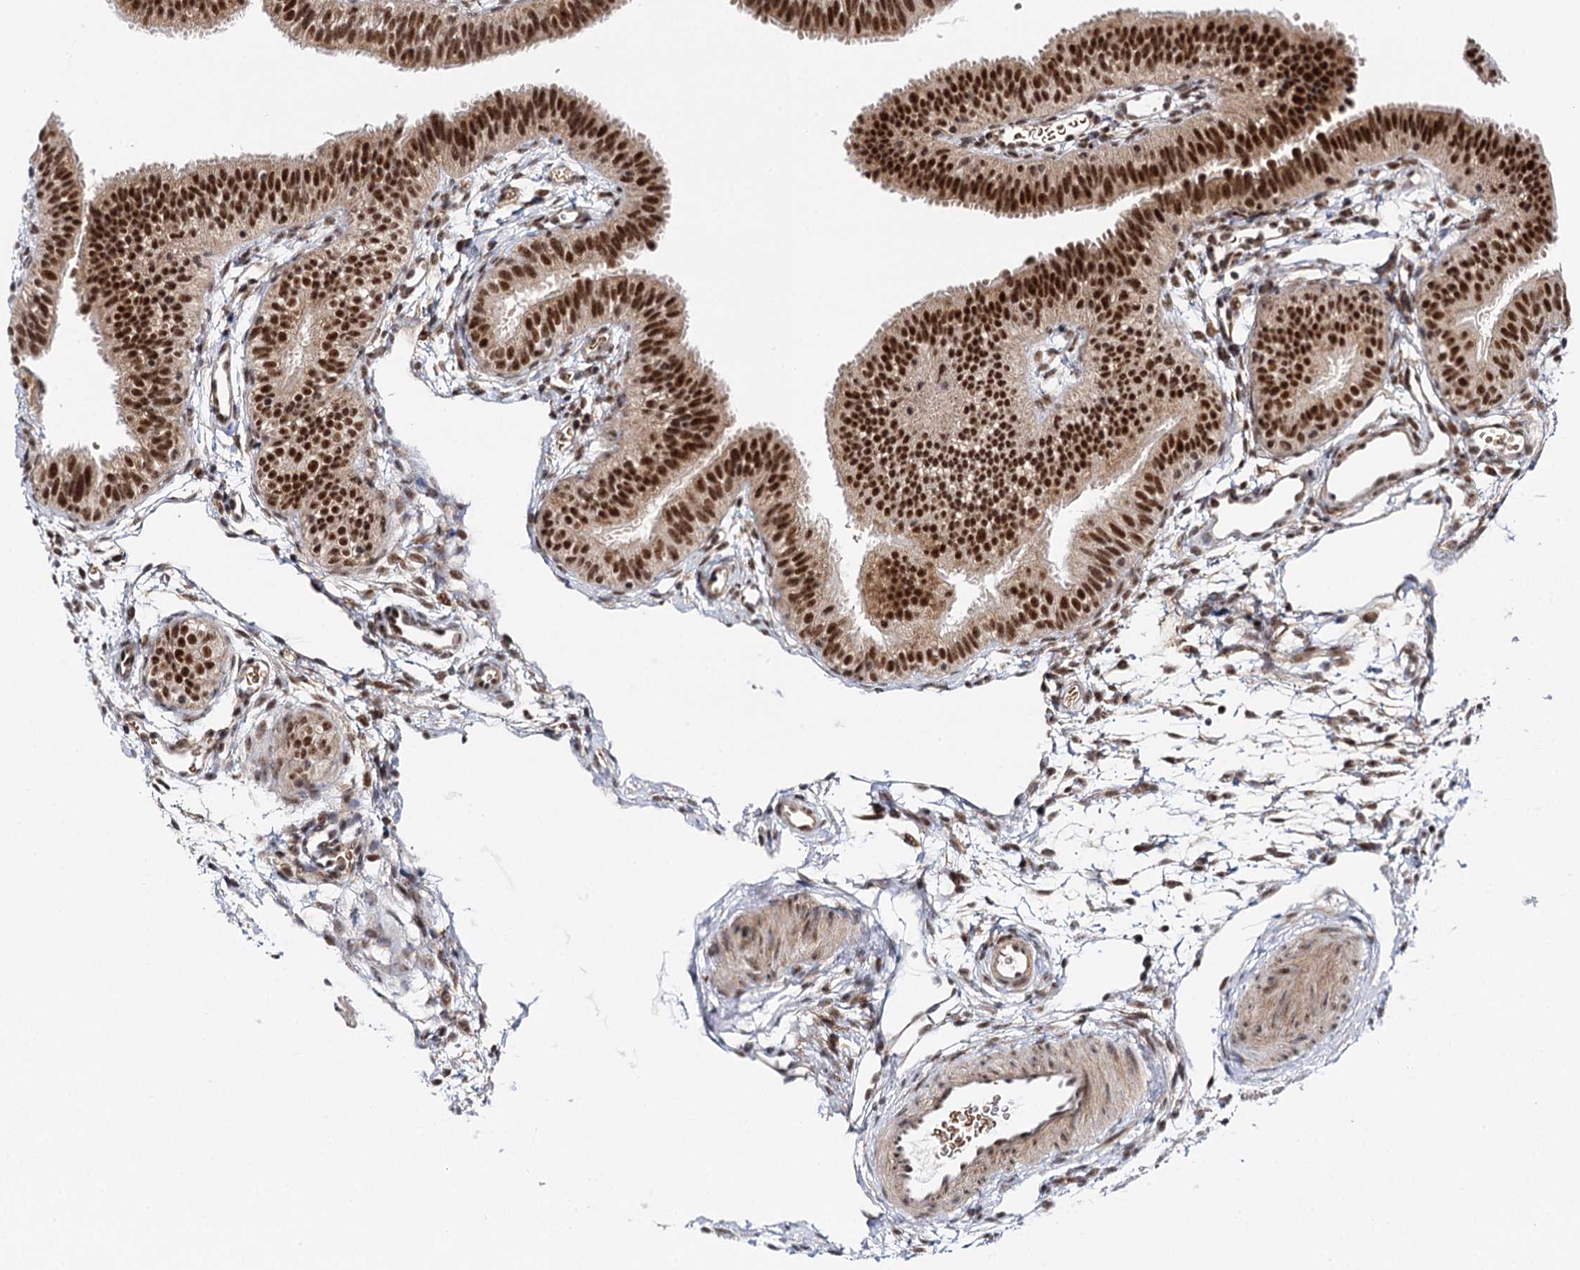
{"staining": {"intensity": "strong", "quantity": "25%-75%", "location": "cytoplasmic/membranous,nuclear"}, "tissue": "fallopian tube", "cell_type": "Glandular cells", "image_type": "normal", "snomed": [{"axis": "morphology", "description": "Normal tissue, NOS"}, {"axis": "topography", "description": "Fallopian tube"}], "caption": "Glandular cells show high levels of strong cytoplasmic/membranous,nuclear expression in approximately 25%-75% of cells in benign human fallopian tube. Nuclei are stained in blue.", "gene": "BUD13", "patient": {"sex": "female", "age": 35}}